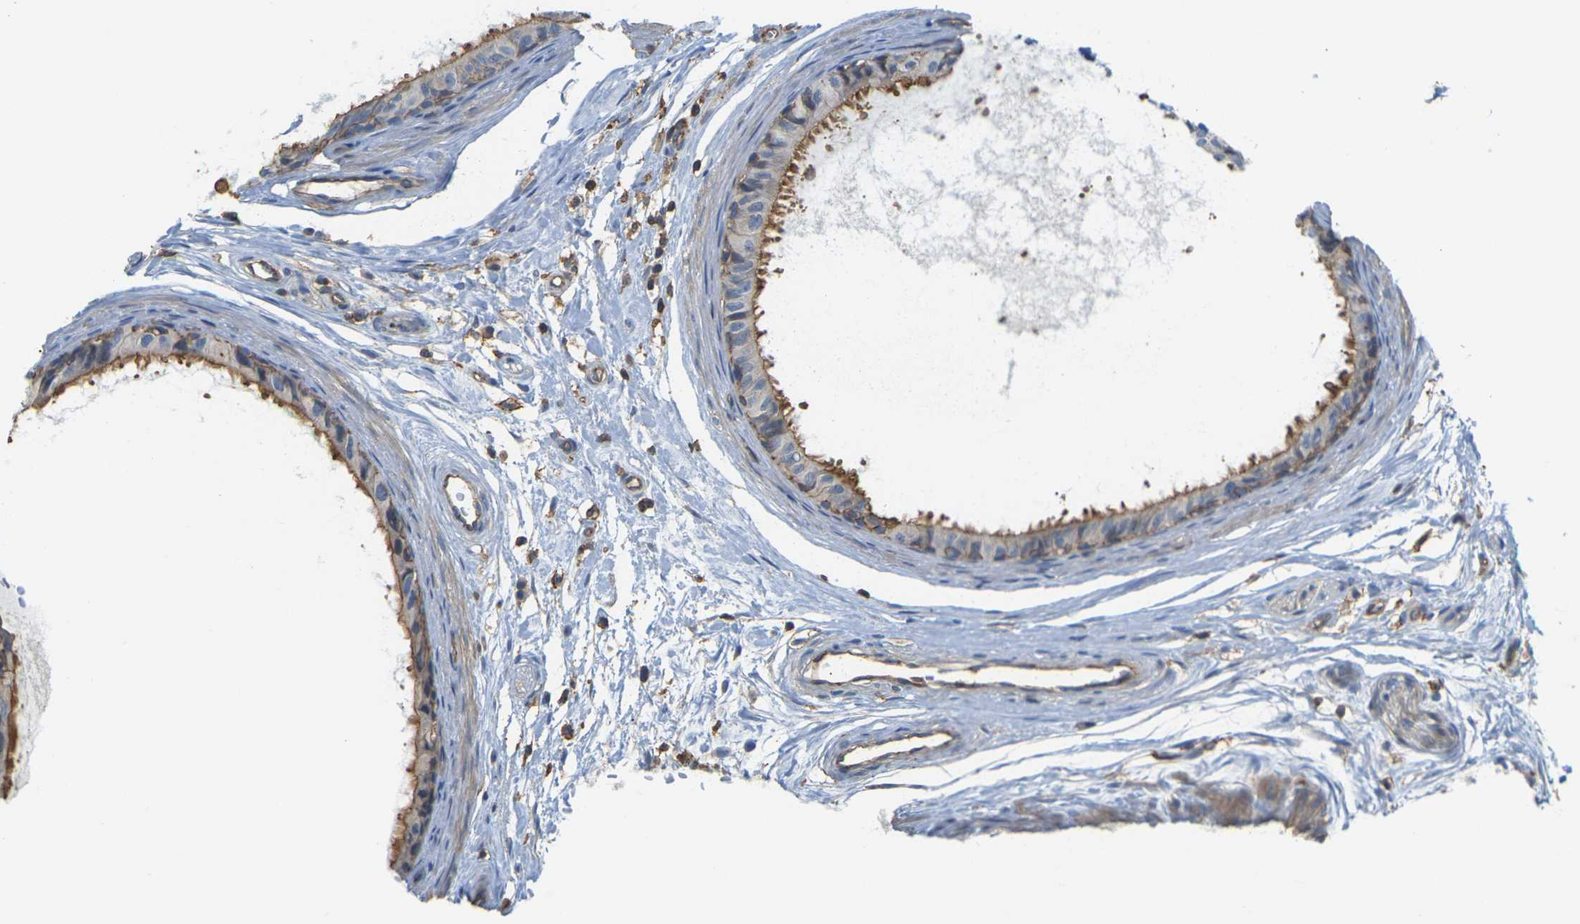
{"staining": {"intensity": "moderate", "quantity": ">75%", "location": "cytoplasmic/membranous"}, "tissue": "epididymis", "cell_type": "Glandular cells", "image_type": "normal", "snomed": [{"axis": "morphology", "description": "Normal tissue, NOS"}, {"axis": "morphology", "description": "Inflammation, NOS"}, {"axis": "topography", "description": "Epididymis"}], "caption": "Unremarkable epididymis demonstrates moderate cytoplasmic/membranous staining in approximately >75% of glandular cells, visualized by immunohistochemistry.", "gene": "IQGAP1", "patient": {"sex": "male", "age": 85}}